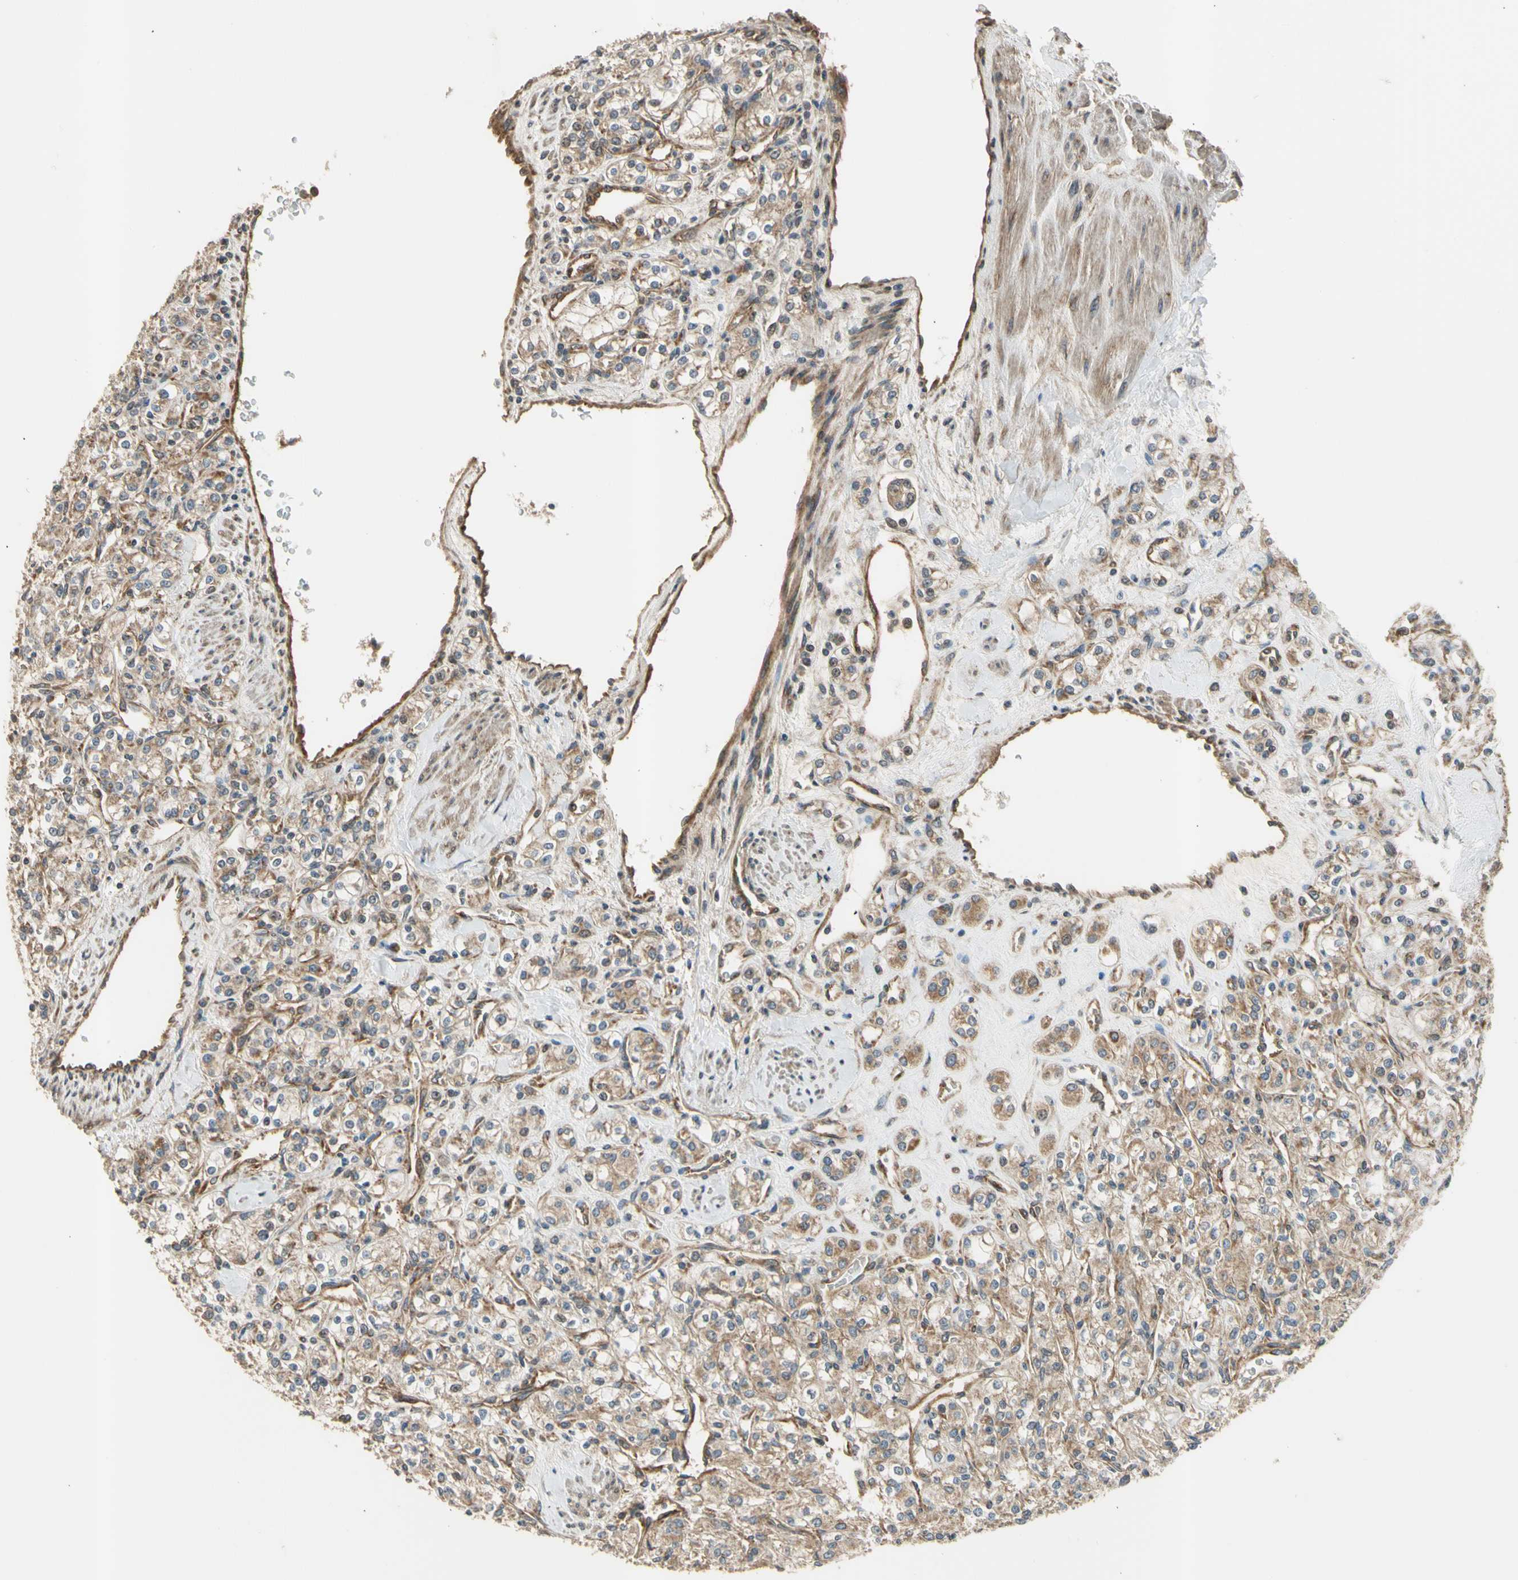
{"staining": {"intensity": "moderate", "quantity": ">75%", "location": "cytoplasmic/membranous"}, "tissue": "renal cancer", "cell_type": "Tumor cells", "image_type": "cancer", "snomed": [{"axis": "morphology", "description": "Adenocarcinoma, NOS"}, {"axis": "topography", "description": "Kidney"}], "caption": "About >75% of tumor cells in renal cancer (adenocarcinoma) demonstrate moderate cytoplasmic/membranous protein staining as visualized by brown immunohistochemical staining.", "gene": "EFNB2", "patient": {"sex": "male", "age": 77}}